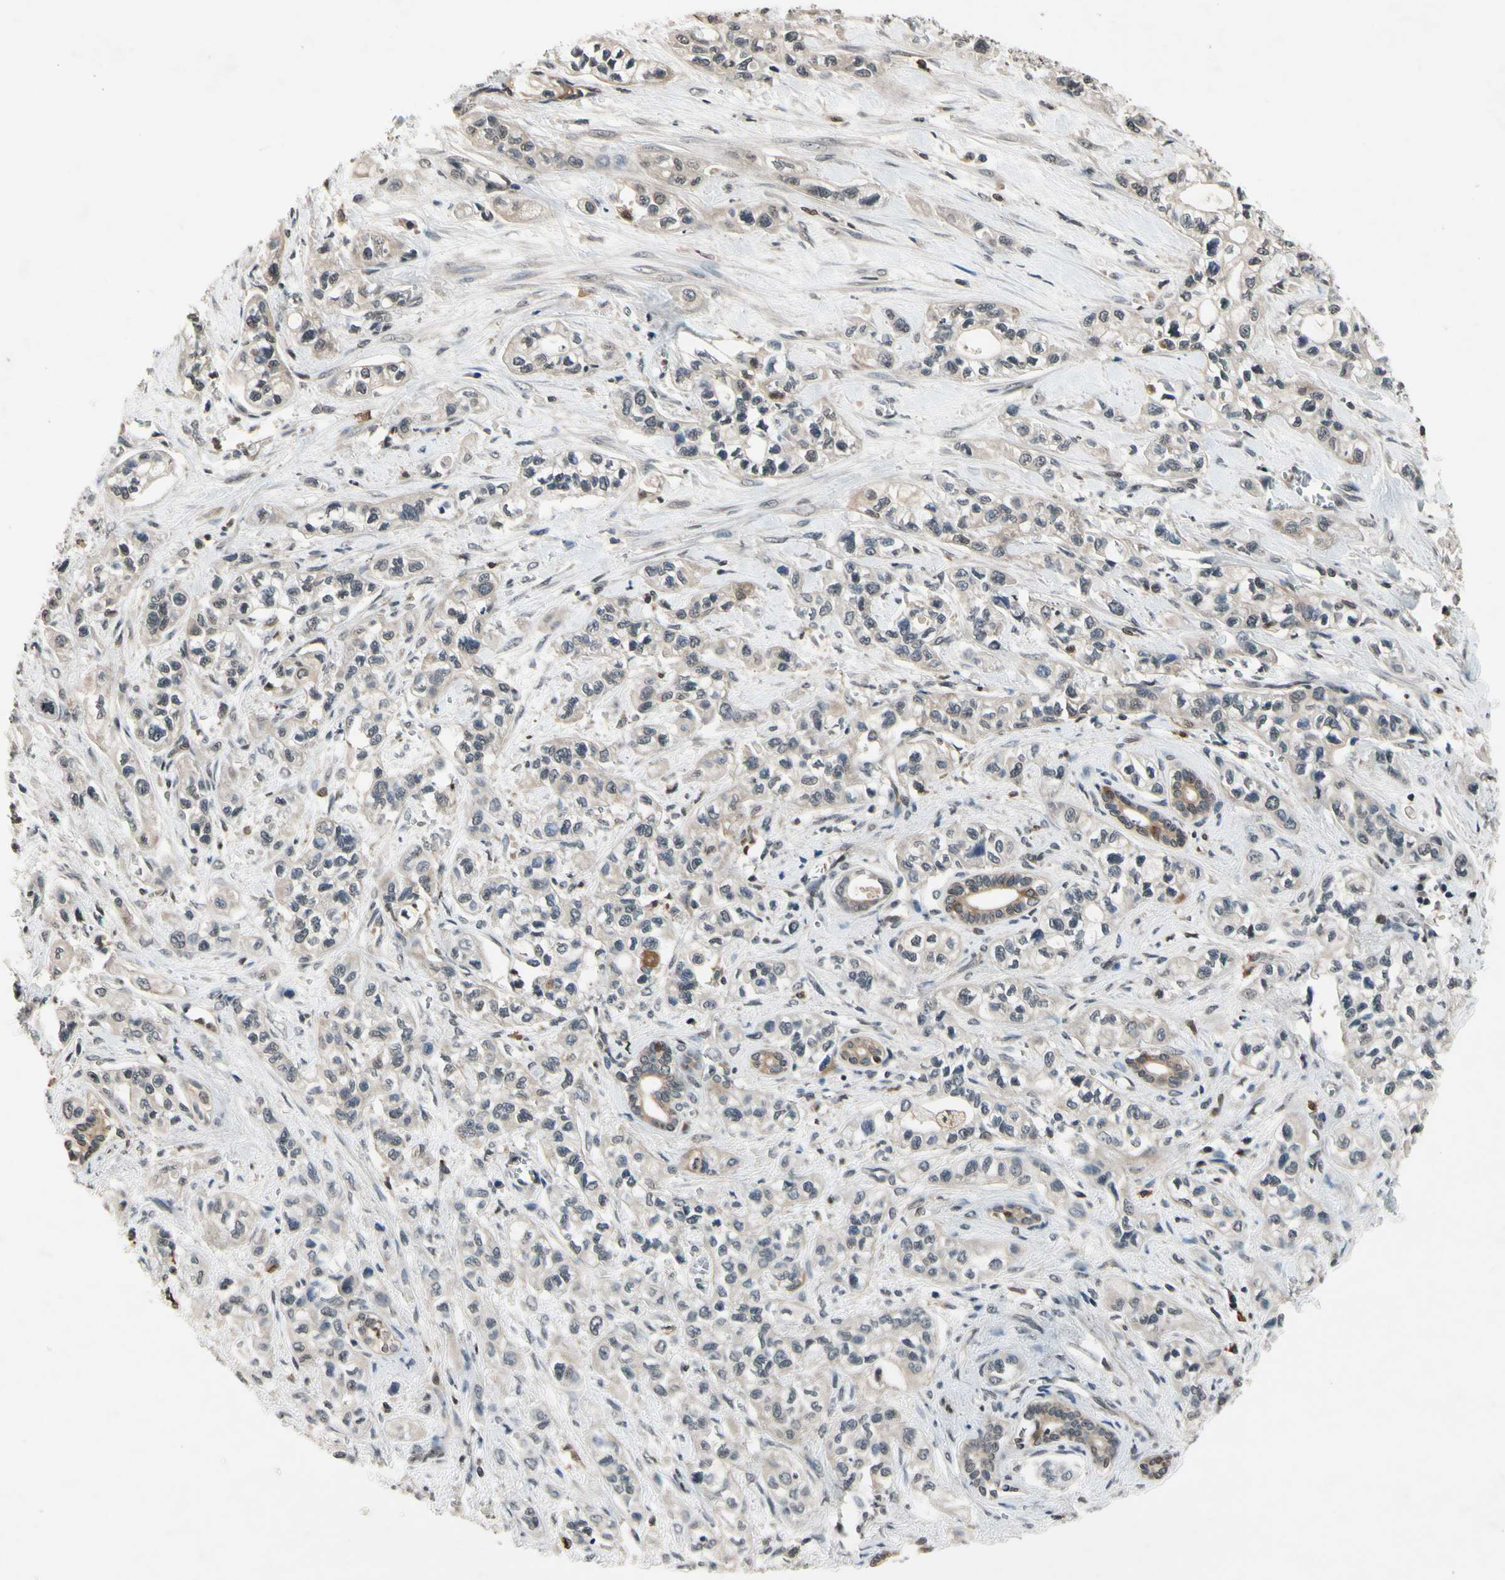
{"staining": {"intensity": "moderate", "quantity": ">75%", "location": "cytoplasmic/membranous"}, "tissue": "pancreatic cancer", "cell_type": "Tumor cells", "image_type": "cancer", "snomed": [{"axis": "morphology", "description": "Adenocarcinoma, NOS"}, {"axis": "topography", "description": "Pancreas"}], "caption": "Approximately >75% of tumor cells in pancreatic cancer display moderate cytoplasmic/membranous protein positivity as visualized by brown immunohistochemical staining.", "gene": "GCLC", "patient": {"sex": "male", "age": 74}}